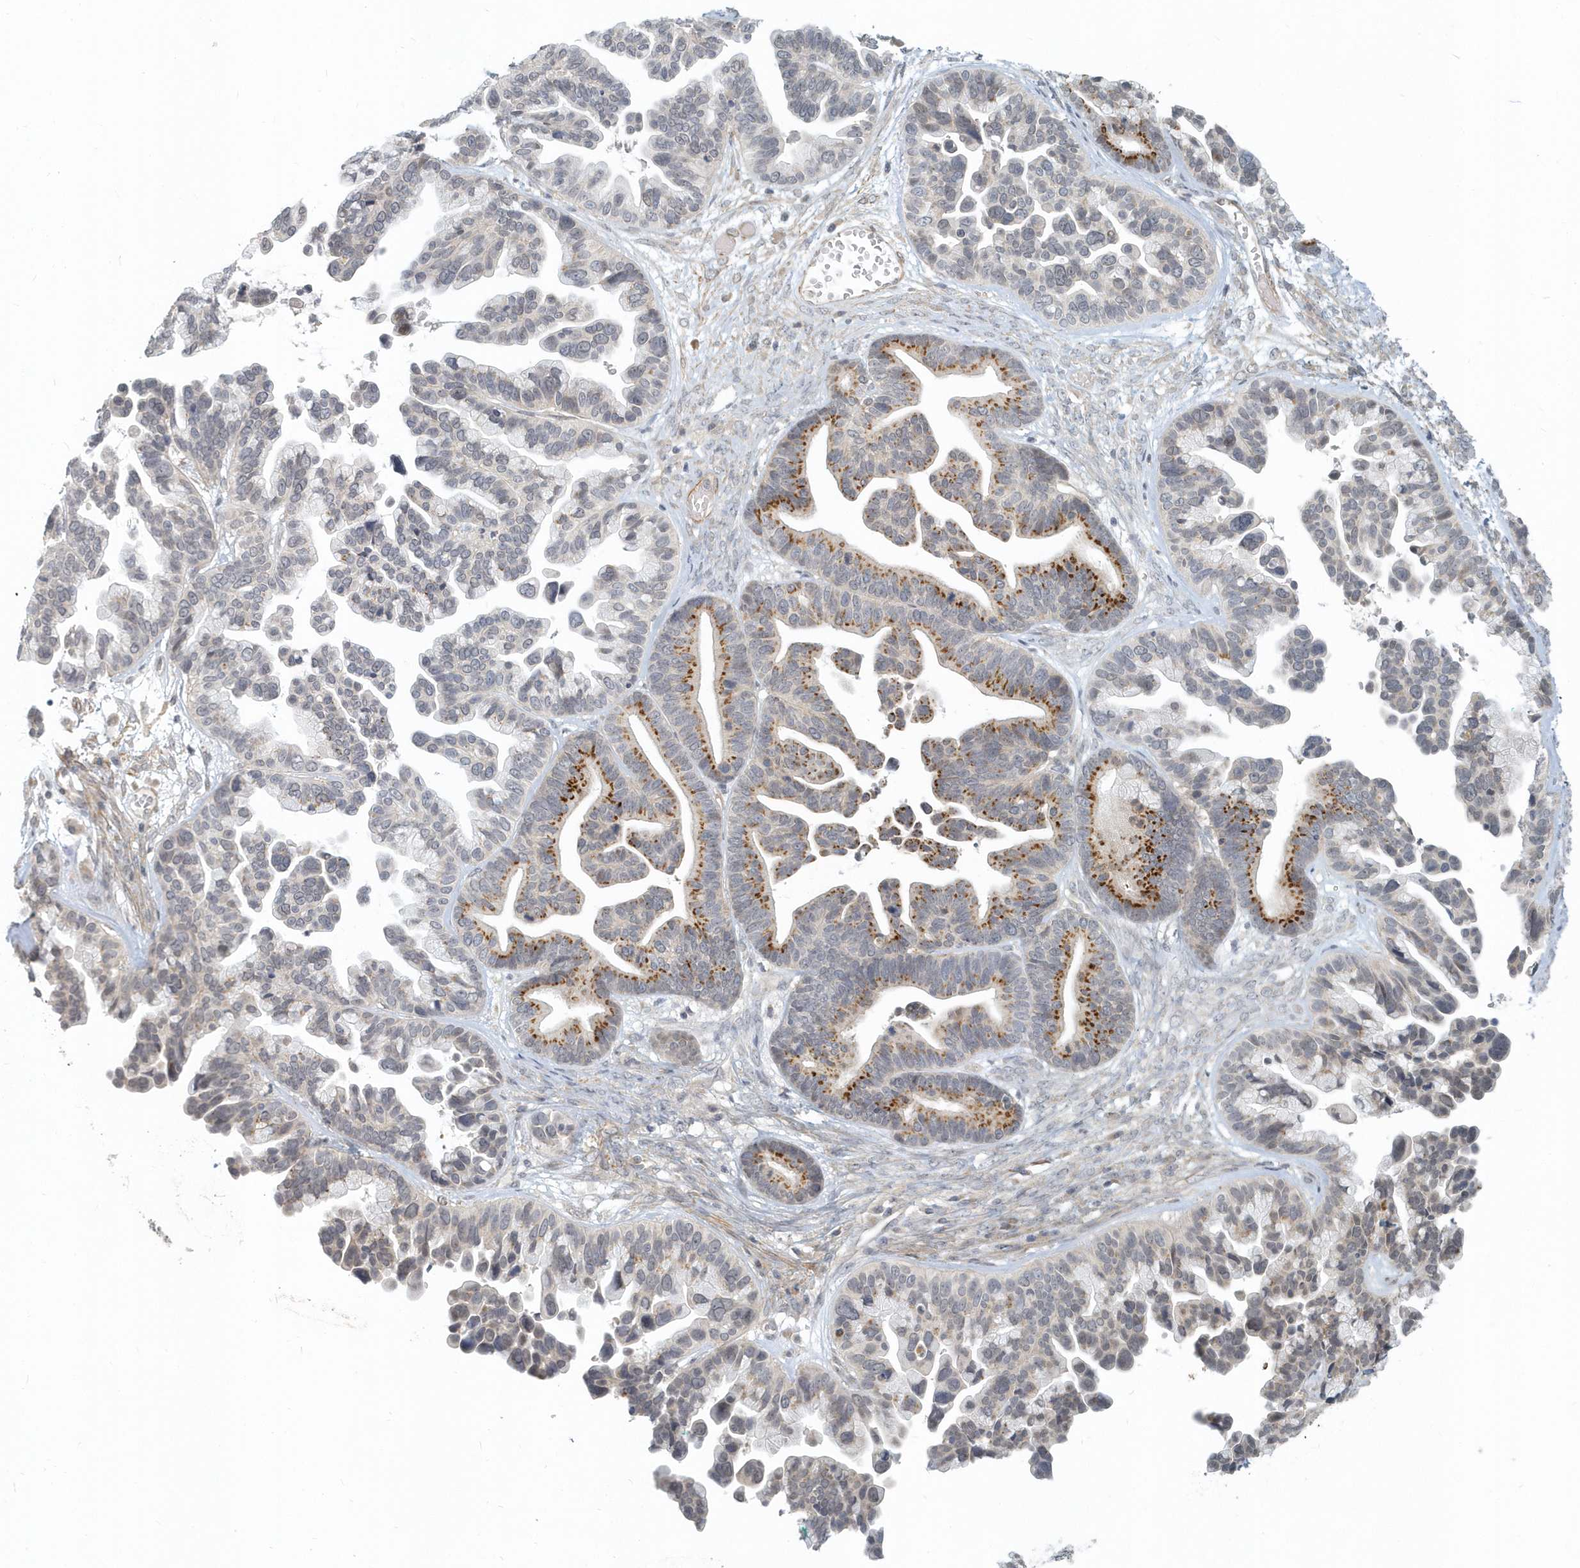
{"staining": {"intensity": "strong", "quantity": "<25%", "location": "cytoplasmic/membranous"}, "tissue": "ovarian cancer", "cell_type": "Tumor cells", "image_type": "cancer", "snomed": [{"axis": "morphology", "description": "Cystadenocarcinoma, serous, NOS"}, {"axis": "topography", "description": "Ovary"}], "caption": "Tumor cells reveal medium levels of strong cytoplasmic/membranous positivity in approximately <25% of cells in ovarian serous cystadenocarcinoma.", "gene": "NAPB", "patient": {"sex": "female", "age": 56}}